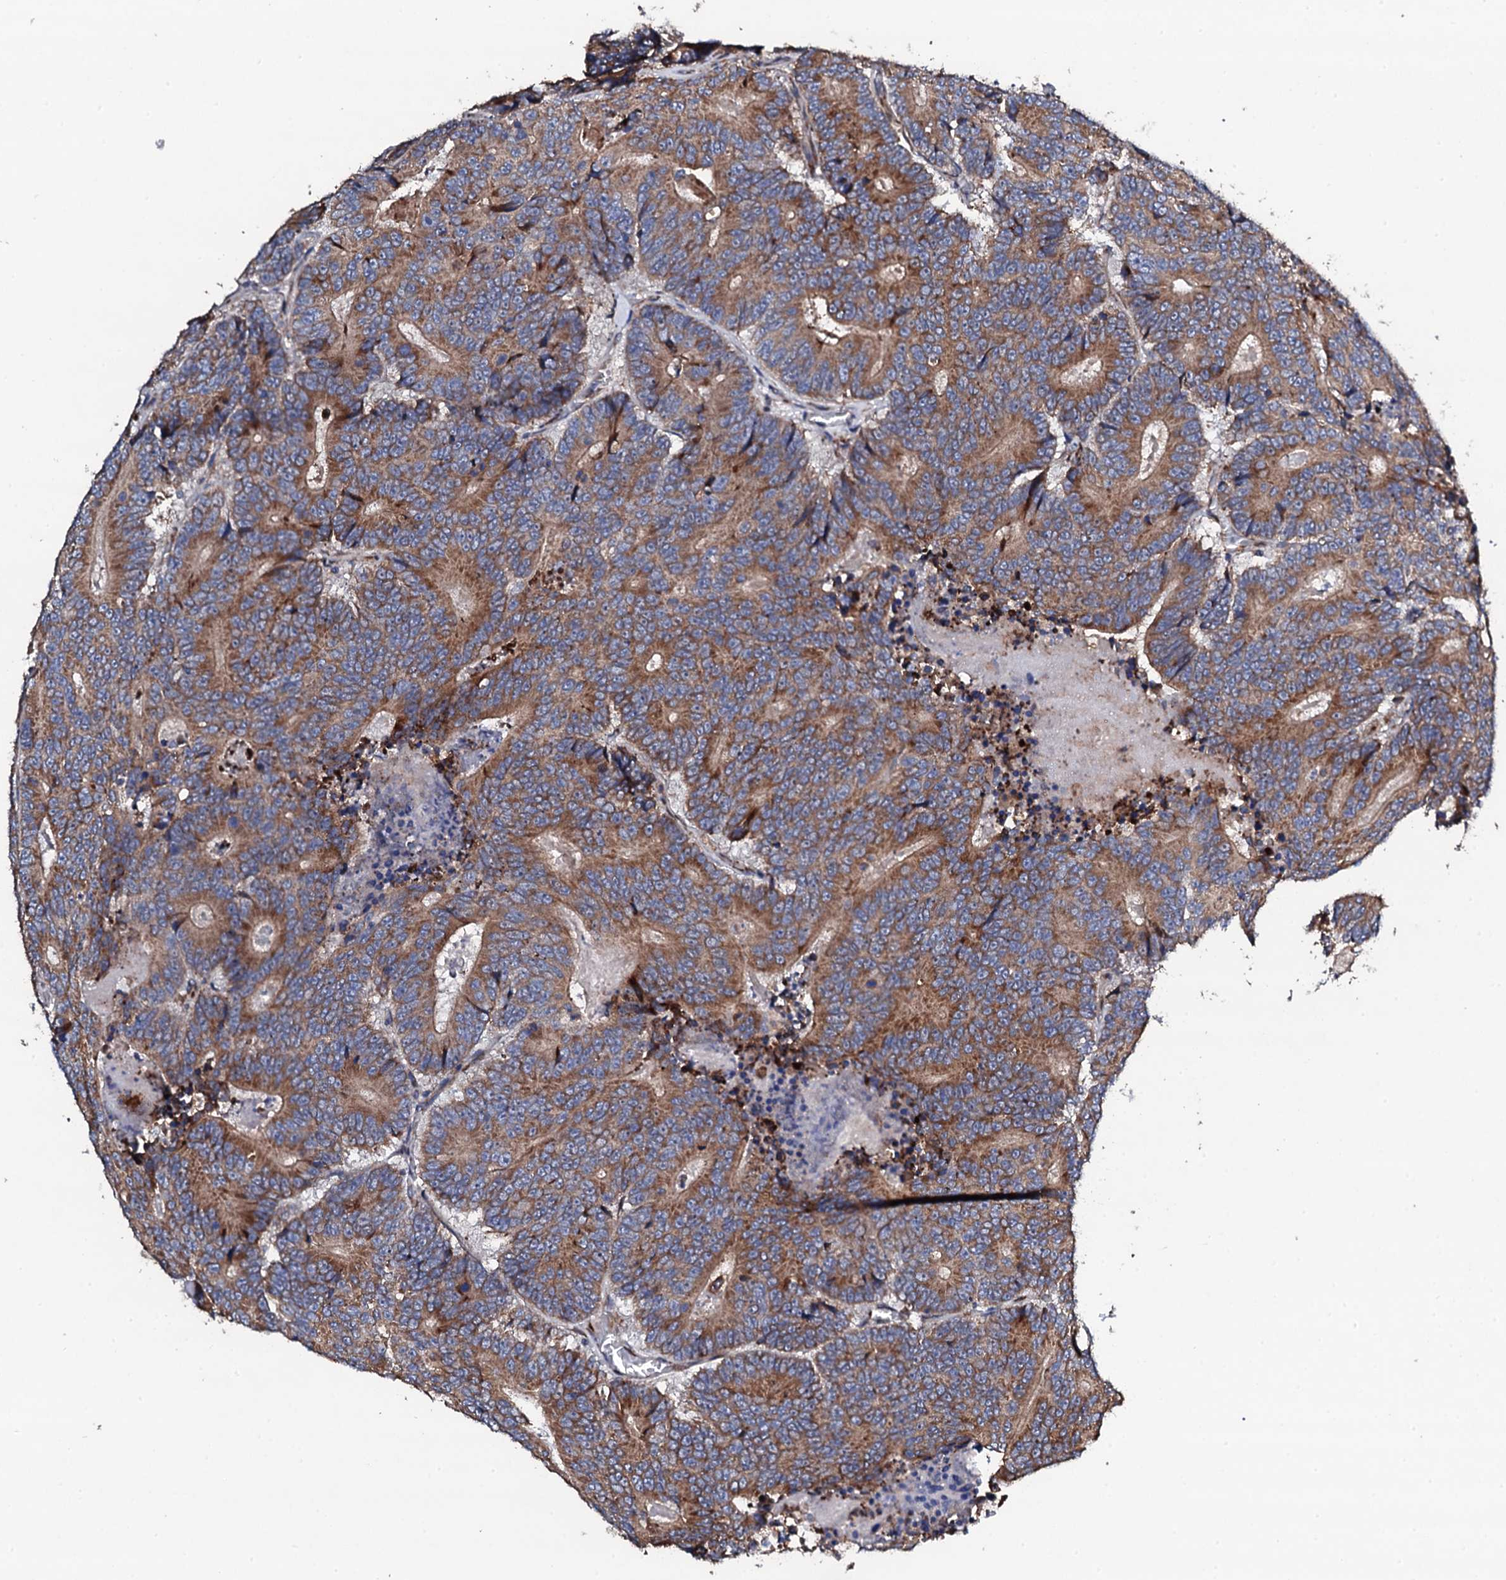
{"staining": {"intensity": "moderate", "quantity": ">75%", "location": "cytoplasmic/membranous"}, "tissue": "colorectal cancer", "cell_type": "Tumor cells", "image_type": "cancer", "snomed": [{"axis": "morphology", "description": "Adenocarcinoma, NOS"}, {"axis": "topography", "description": "Colon"}], "caption": "A brown stain highlights moderate cytoplasmic/membranous staining of a protein in human colorectal cancer (adenocarcinoma) tumor cells.", "gene": "LIPT2", "patient": {"sex": "male", "age": 83}}